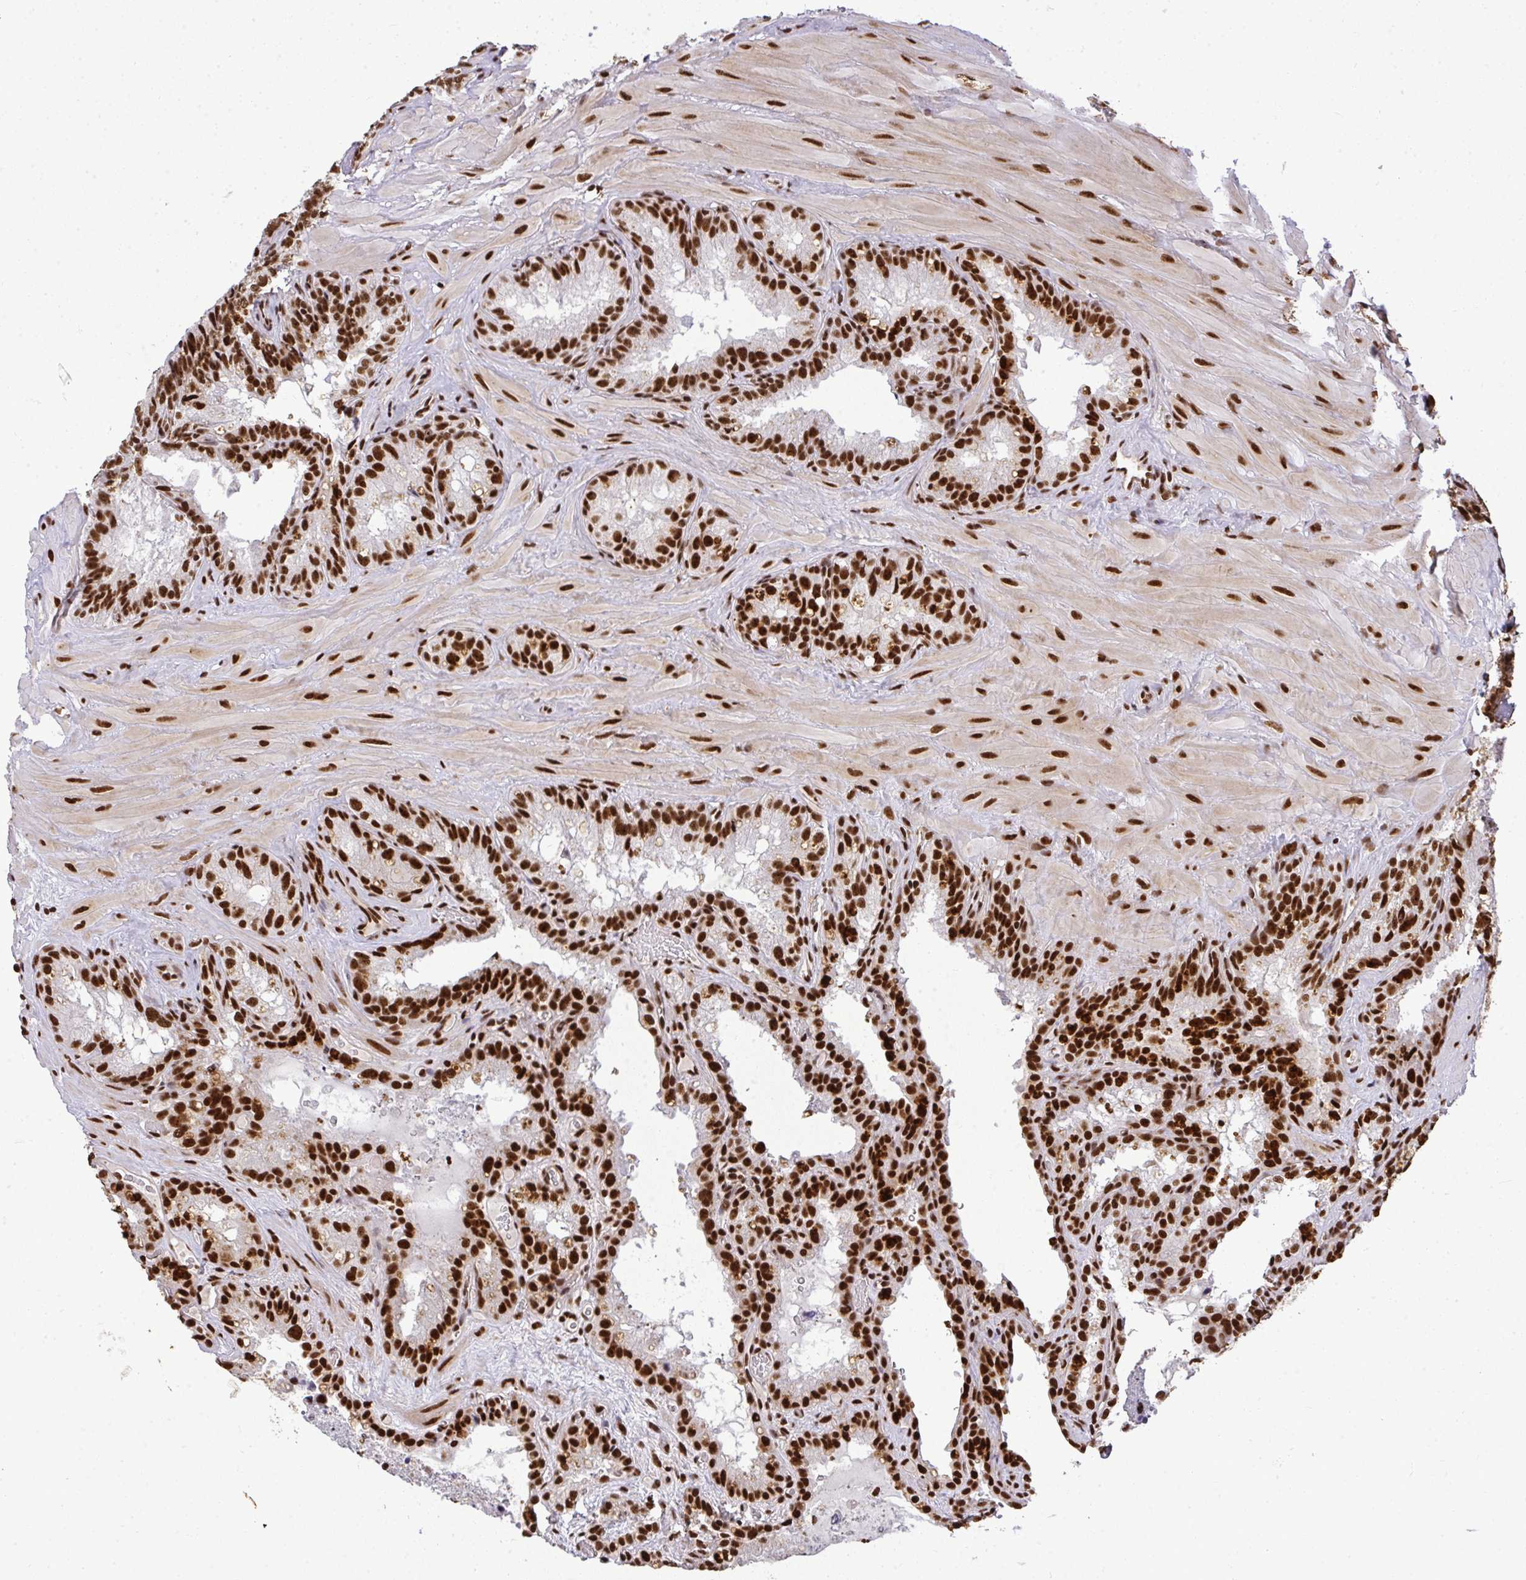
{"staining": {"intensity": "strong", "quantity": ">75%", "location": "nuclear"}, "tissue": "seminal vesicle", "cell_type": "Glandular cells", "image_type": "normal", "snomed": [{"axis": "morphology", "description": "Normal tissue, NOS"}, {"axis": "topography", "description": "Seminal veicle"}], "caption": "Seminal vesicle stained with DAB immunohistochemistry demonstrates high levels of strong nuclear staining in about >75% of glandular cells. (DAB (3,3'-diaminobenzidine) IHC, brown staining for protein, blue staining for nuclei).", "gene": "U2AF1L4", "patient": {"sex": "male", "age": 47}}